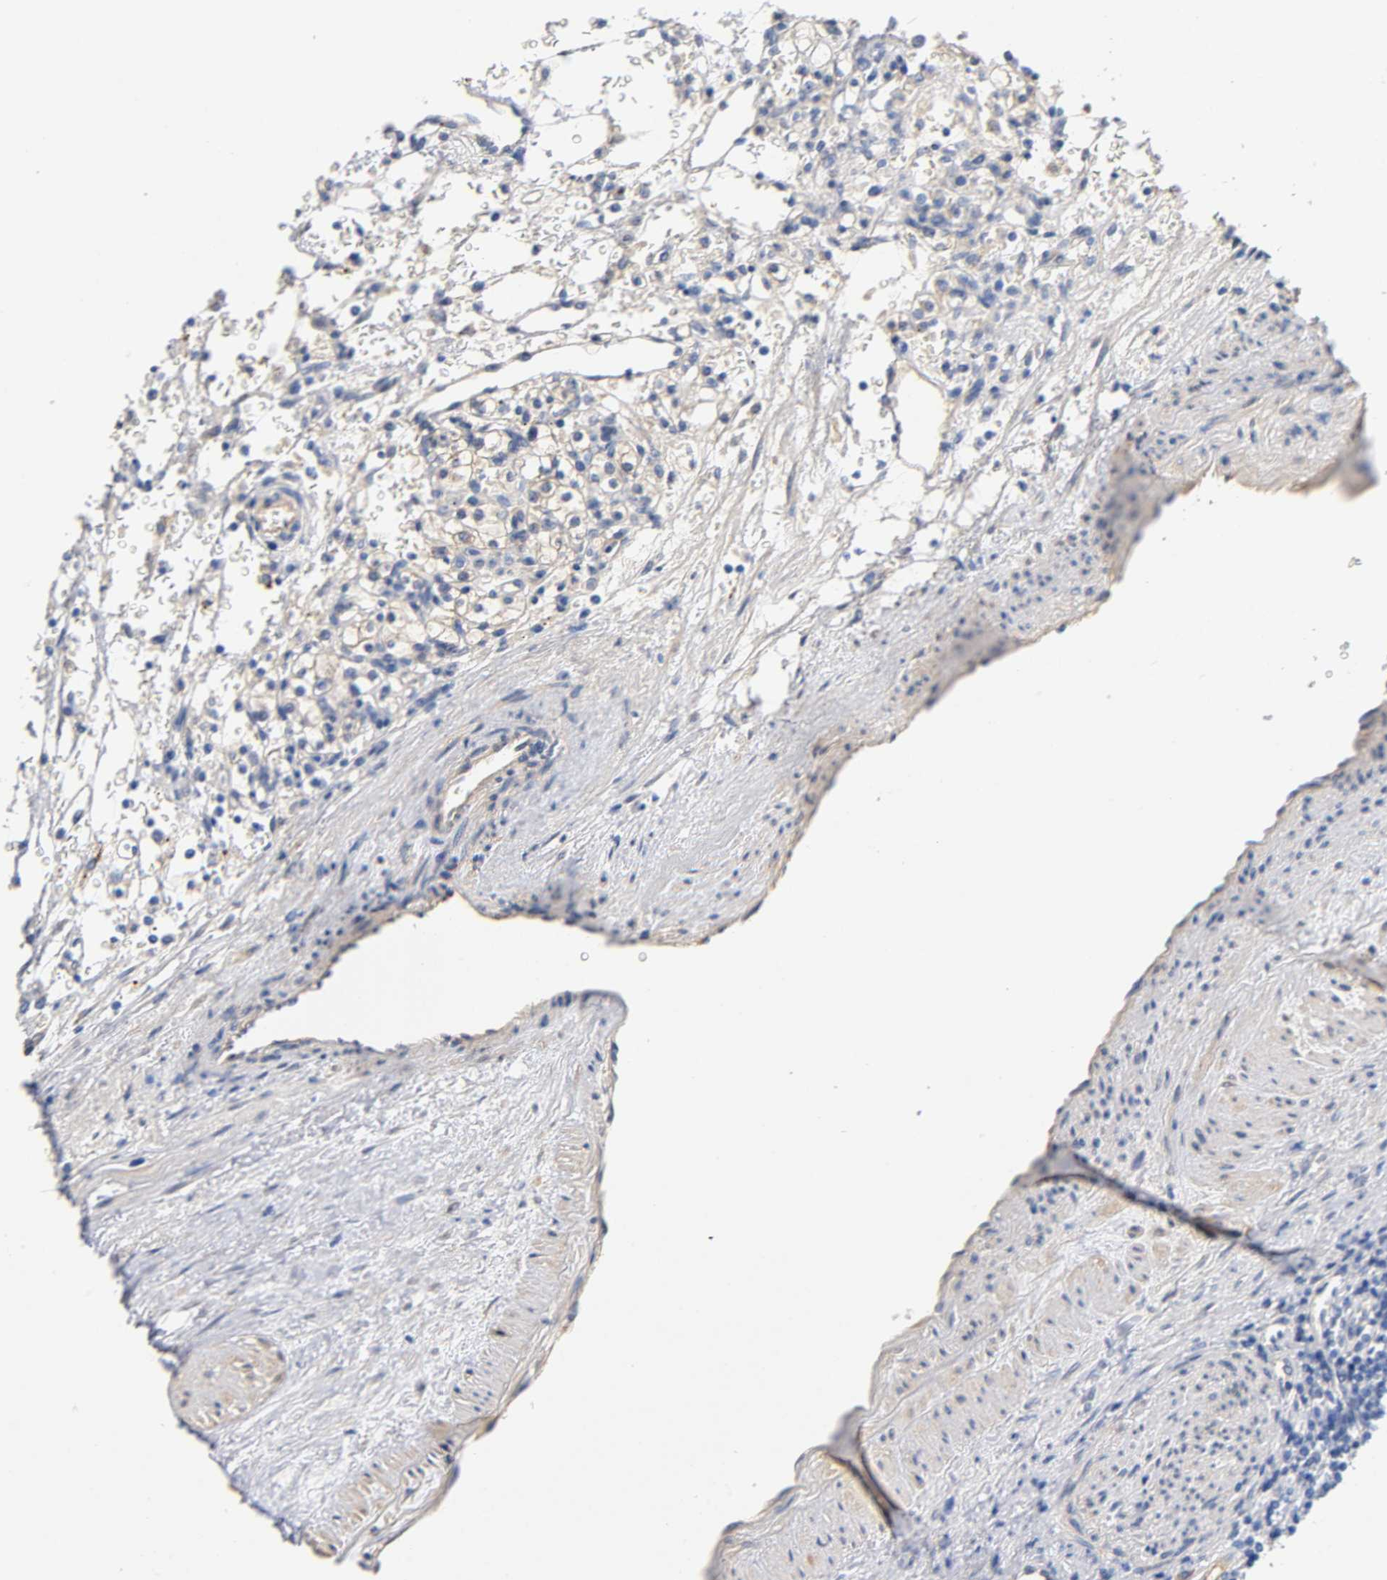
{"staining": {"intensity": "weak", "quantity": "<25%", "location": "cytoplasmic/membranous"}, "tissue": "renal cancer", "cell_type": "Tumor cells", "image_type": "cancer", "snomed": [{"axis": "morphology", "description": "Normal tissue, NOS"}, {"axis": "morphology", "description": "Adenocarcinoma, NOS"}, {"axis": "topography", "description": "Kidney"}], "caption": "The histopathology image shows no staining of tumor cells in adenocarcinoma (renal).", "gene": "TNC", "patient": {"sex": "female", "age": 55}}